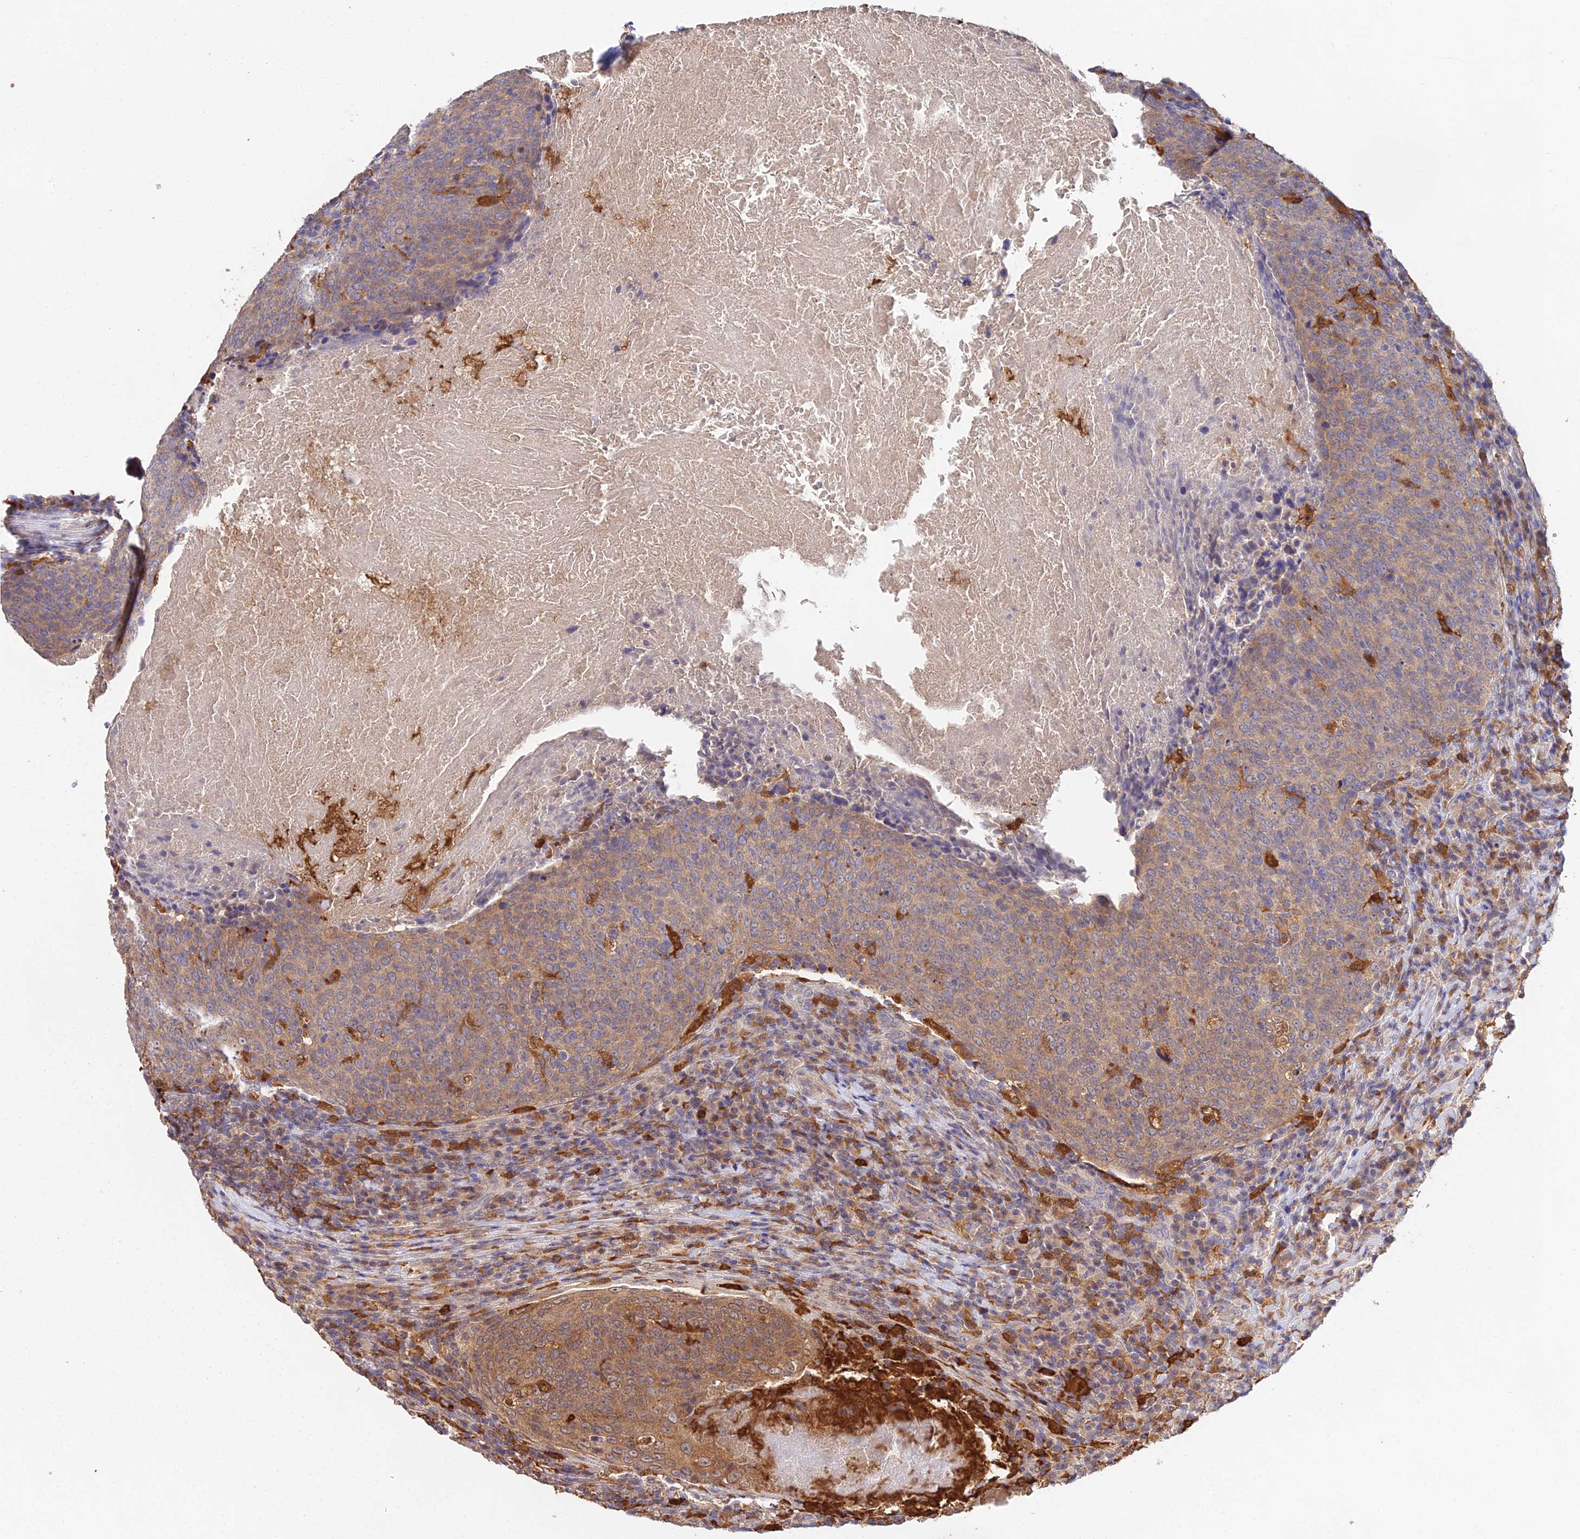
{"staining": {"intensity": "moderate", "quantity": ">75%", "location": "cytoplasmic/membranous"}, "tissue": "head and neck cancer", "cell_type": "Tumor cells", "image_type": "cancer", "snomed": [{"axis": "morphology", "description": "Squamous cell carcinoma, NOS"}, {"axis": "morphology", "description": "Squamous cell carcinoma, metastatic, NOS"}, {"axis": "topography", "description": "Lymph node"}, {"axis": "topography", "description": "Head-Neck"}], "caption": "Human head and neck metastatic squamous cell carcinoma stained for a protein (brown) shows moderate cytoplasmic/membranous positive positivity in approximately >75% of tumor cells.", "gene": "FBP1", "patient": {"sex": "male", "age": 62}}